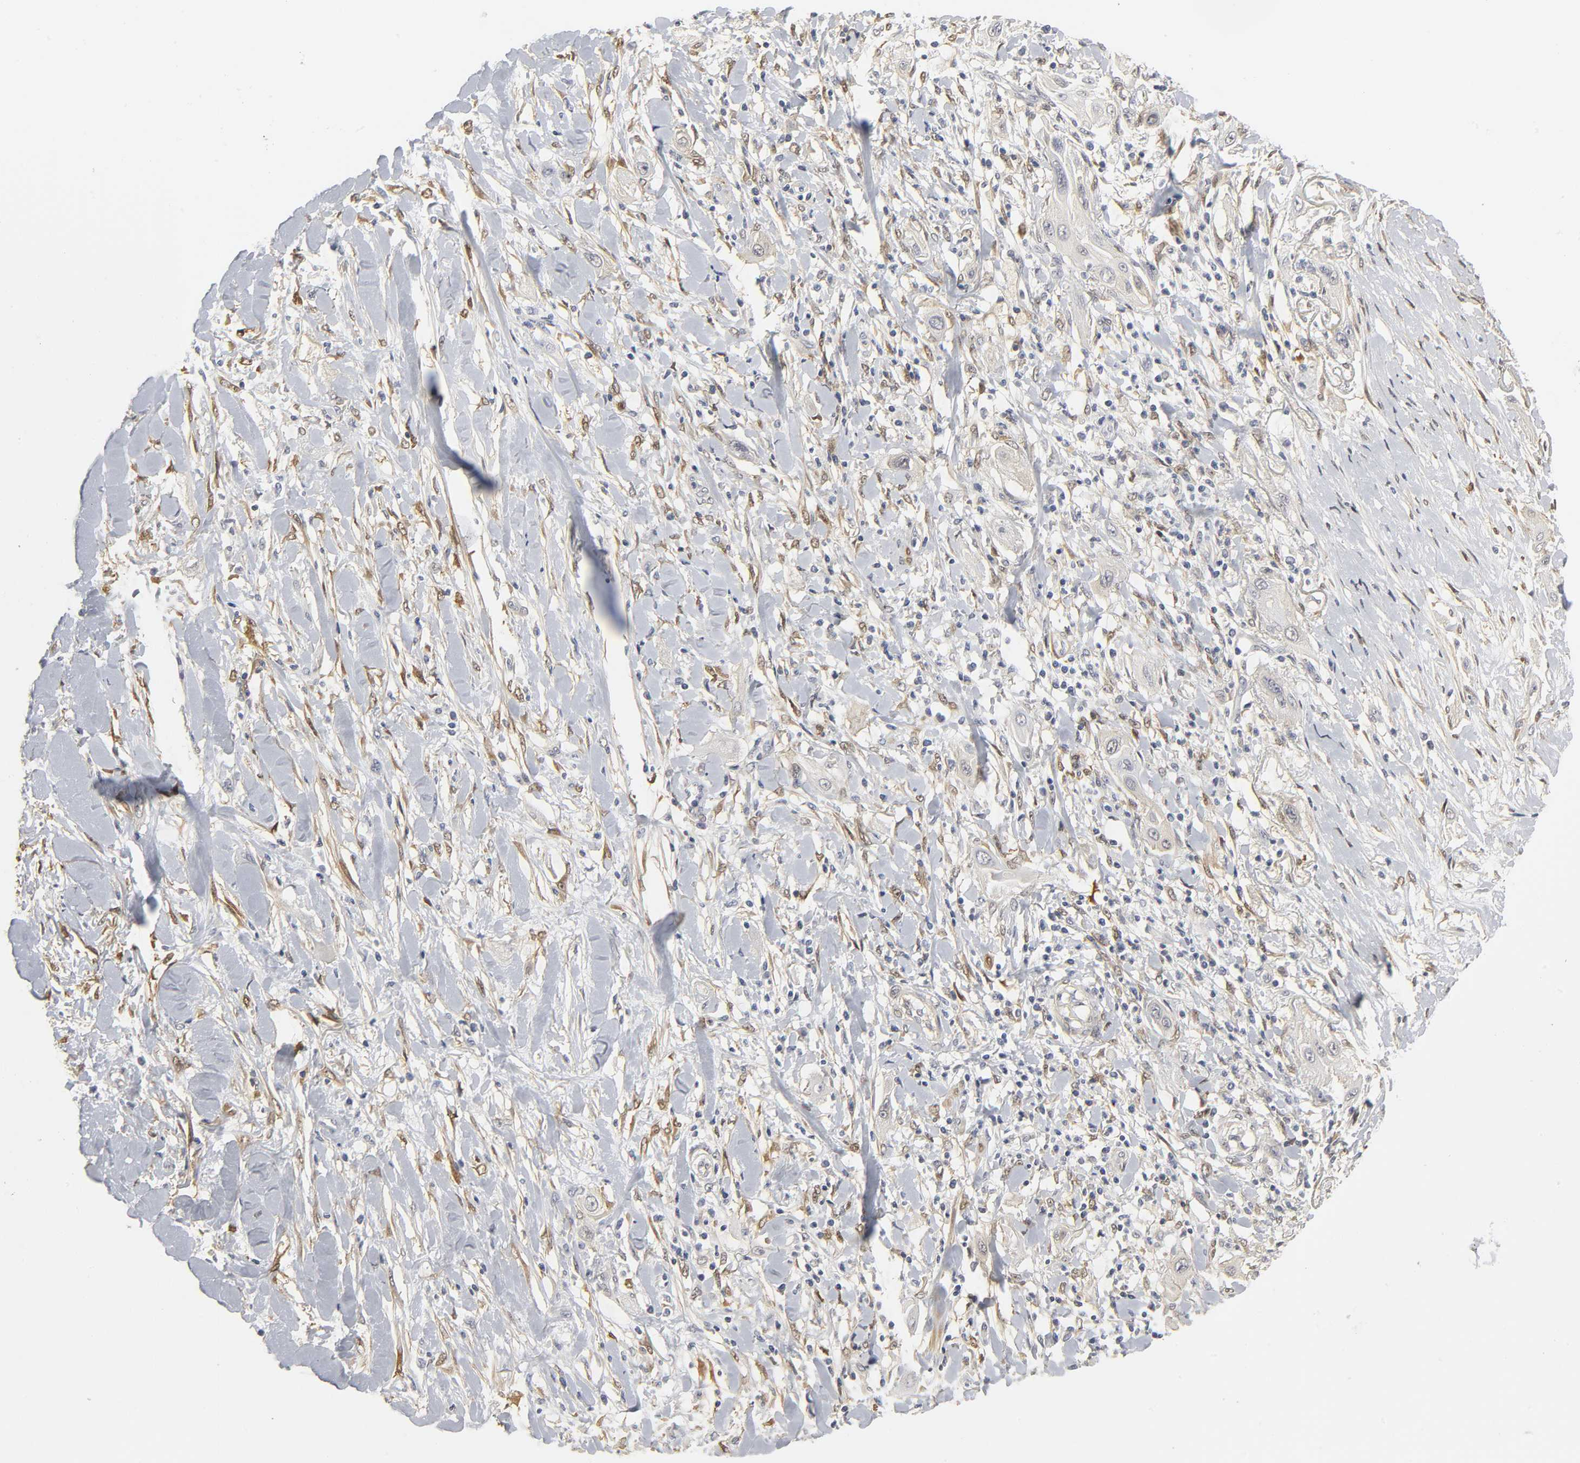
{"staining": {"intensity": "negative", "quantity": "none", "location": "none"}, "tissue": "lung cancer", "cell_type": "Tumor cells", "image_type": "cancer", "snomed": [{"axis": "morphology", "description": "Squamous cell carcinoma, NOS"}, {"axis": "topography", "description": "Lung"}], "caption": "DAB immunohistochemical staining of human squamous cell carcinoma (lung) demonstrates no significant positivity in tumor cells. (Brightfield microscopy of DAB (3,3'-diaminobenzidine) immunohistochemistry at high magnification).", "gene": "PDLIM3", "patient": {"sex": "female", "age": 47}}